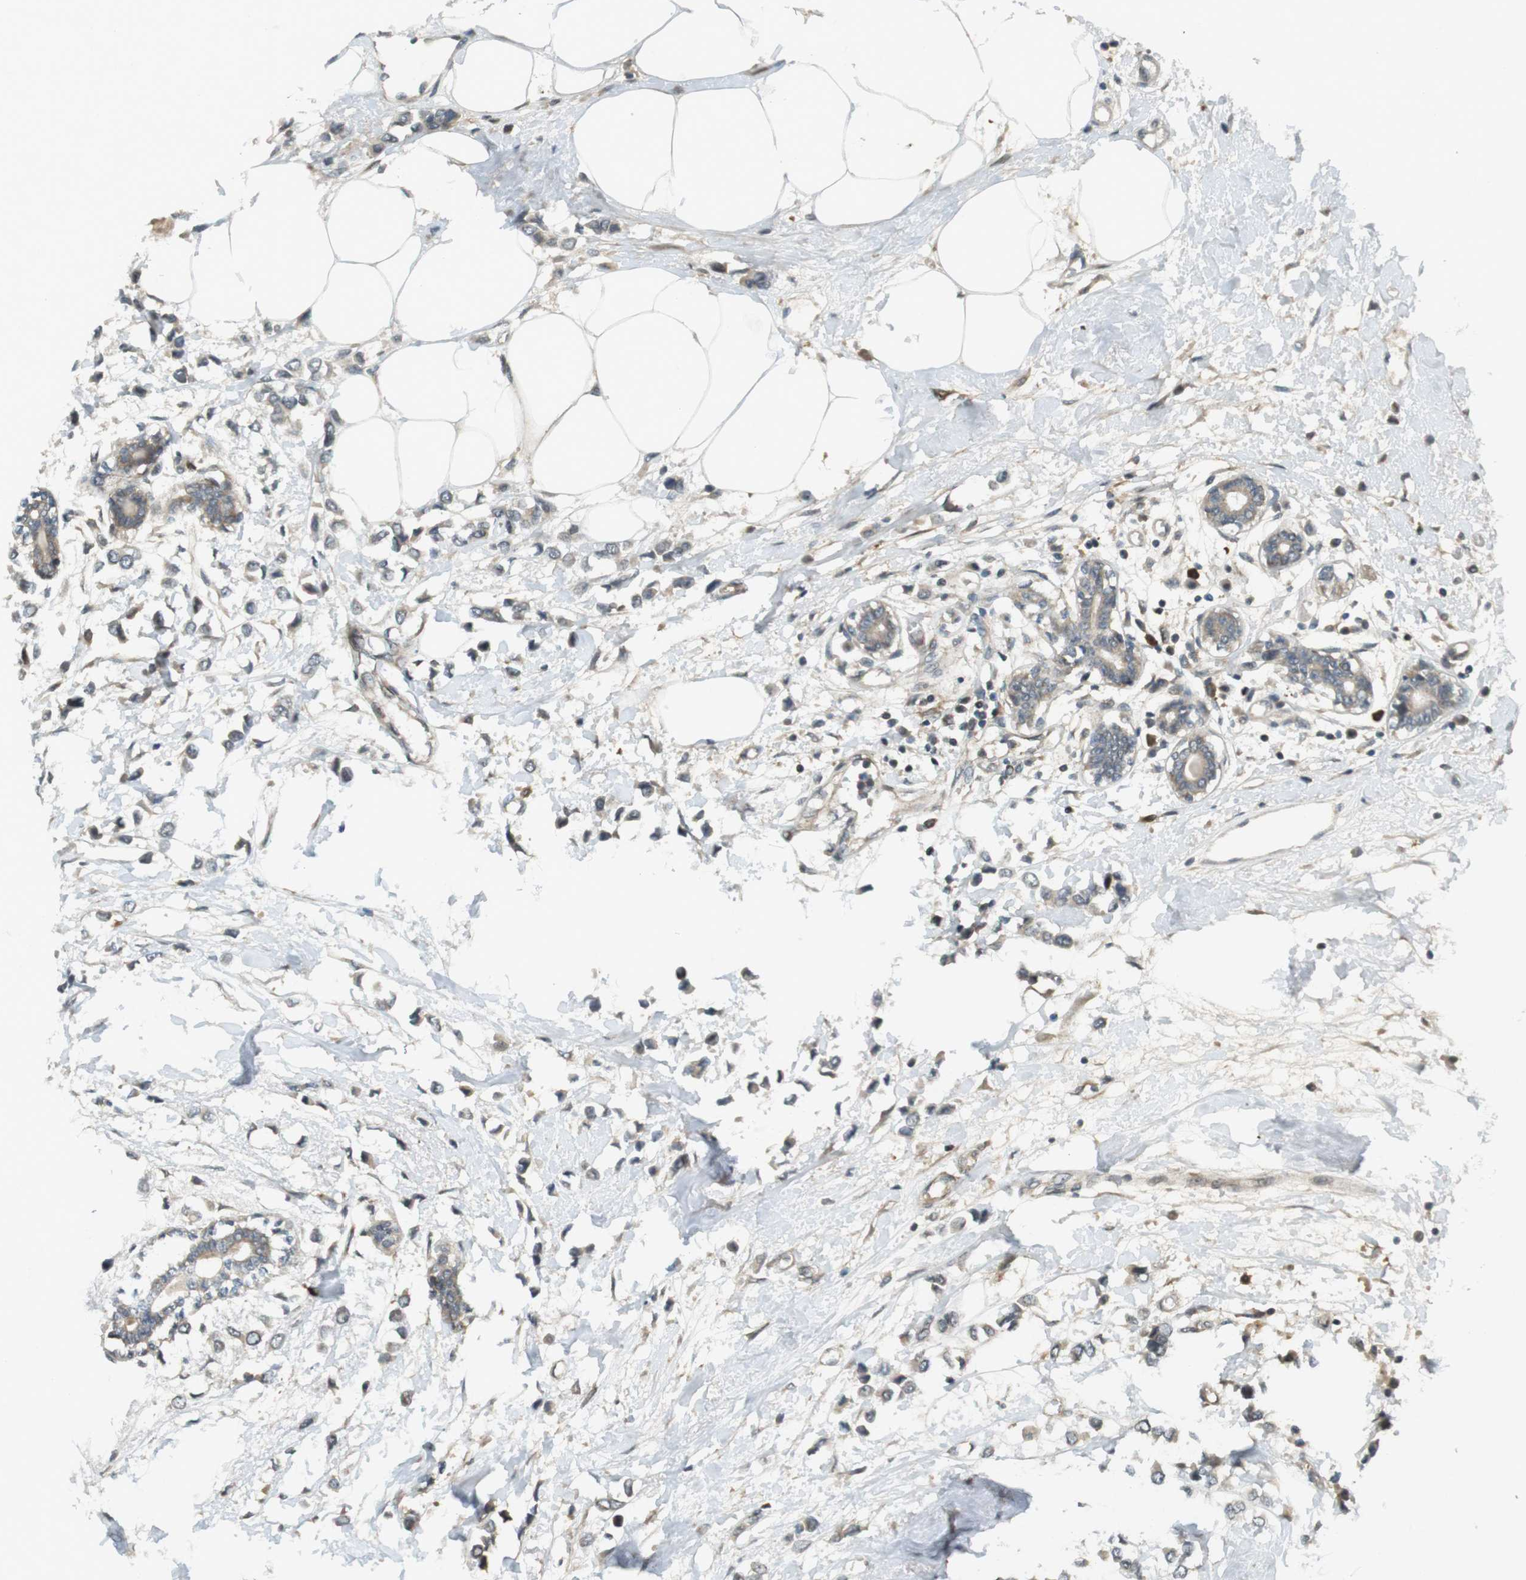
{"staining": {"intensity": "weak", "quantity": "<25%", "location": "cytoplasmic/membranous"}, "tissue": "breast cancer", "cell_type": "Tumor cells", "image_type": "cancer", "snomed": [{"axis": "morphology", "description": "Lobular carcinoma"}, {"axis": "topography", "description": "Breast"}], "caption": "A high-resolution micrograph shows immunohistochemistry staining of breast lobular carcinoma, which shows no significant expression in tumor cells.", "gene": "IFFO2", "patient": {"sex": "female", "age": 51}}